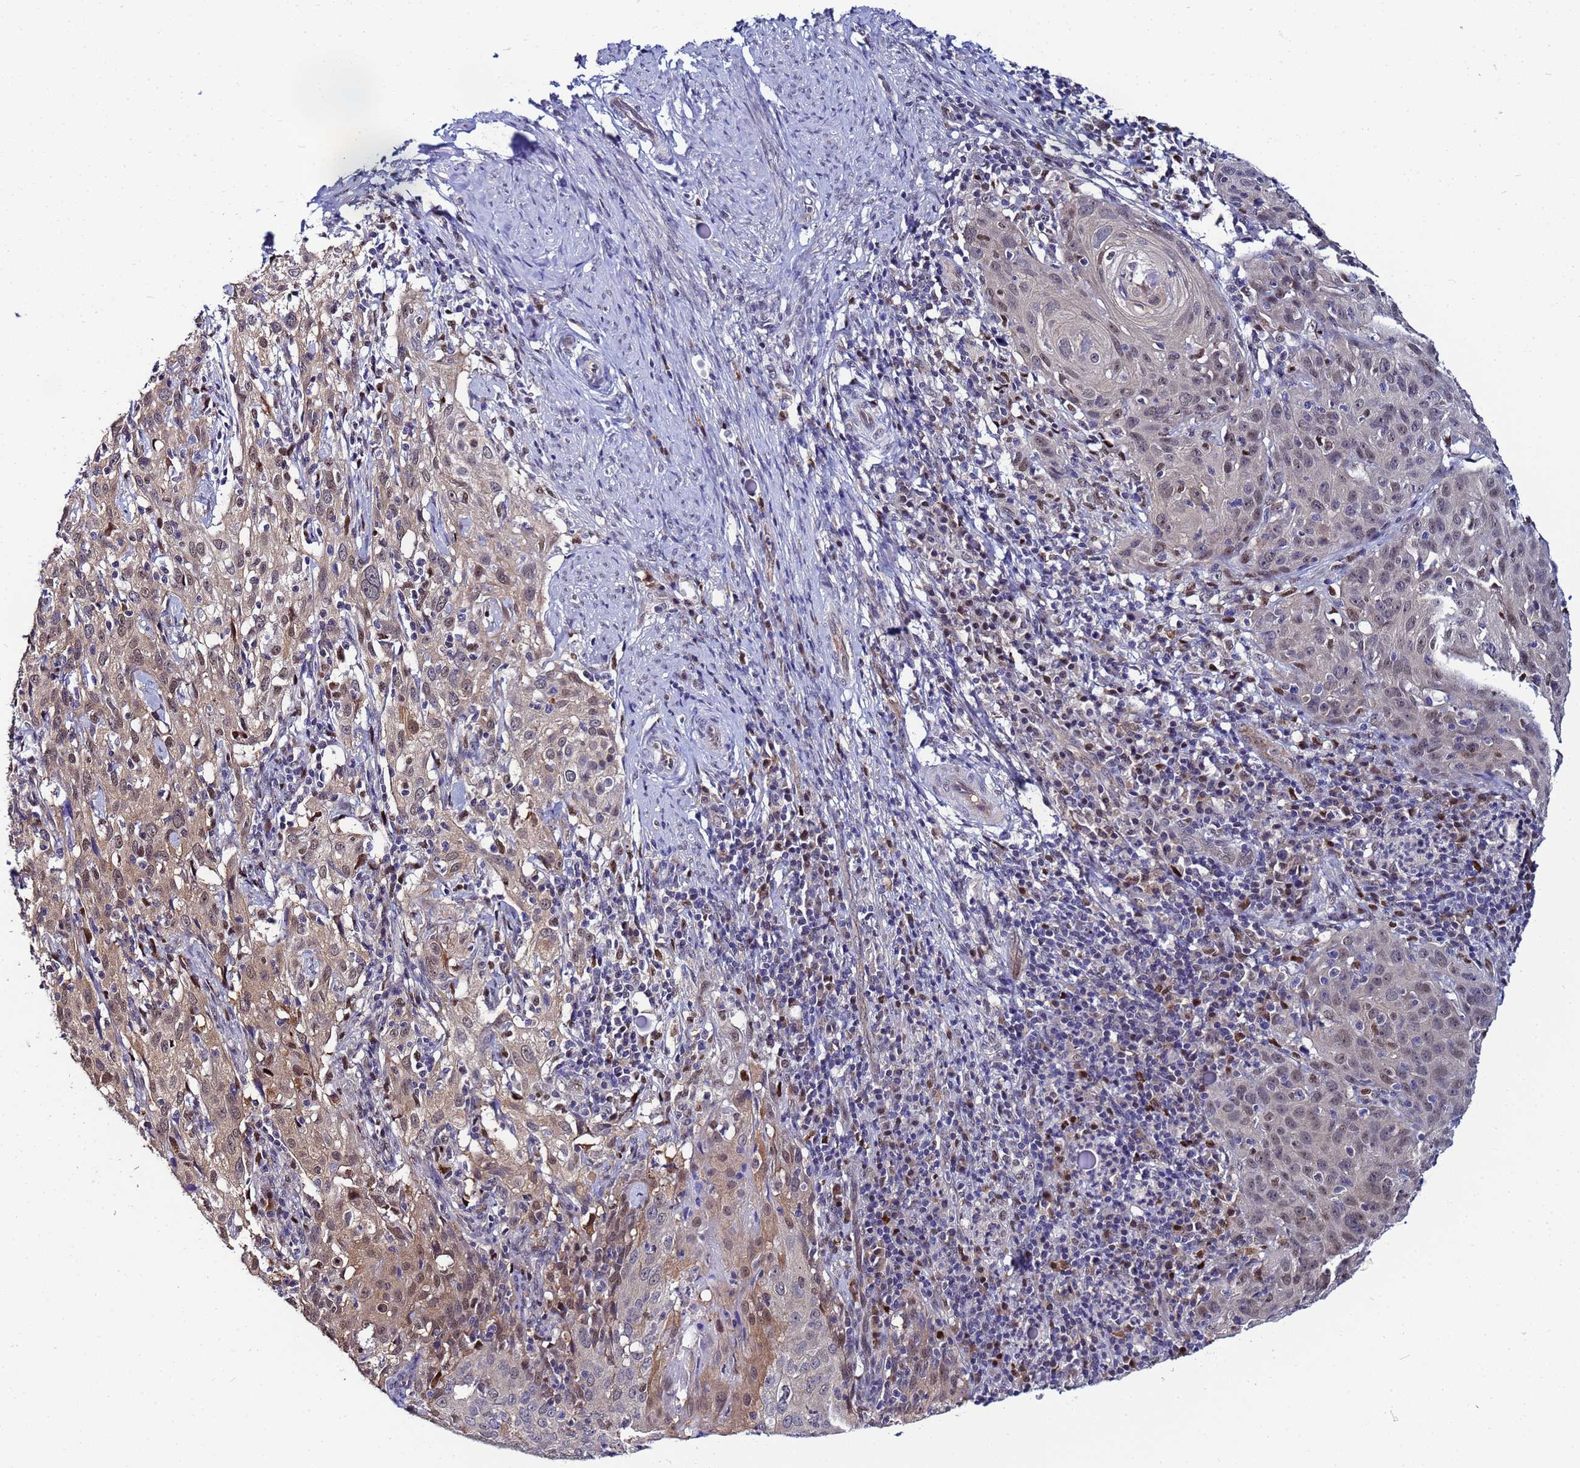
{"staining": {"intensity": "moderate", "quantity": "25%-75%", "location": "cytoplasmic/membranous,nuclear"}, "tissue": "cervical cancer", "cell_type": "Tumor cells", "image_type": "cancer", "snomed": [{"axis": "morphology", "description": "Squamous cell carcinoma, NOS"}, {"axis": "topography", "description": "Cervix"}], "caption": "Cervical squamous cell carcinoma was stained to show a protein in brown. There is medium levels of moderate cytoplasmic/membranous and nuclear staining in about 25%-75% of tumor cells. (Brightfield microscopy of DAB IHC at high magnification).", "gene": "SLC25A37", "patient": {"sex": "female", "age": 50}}